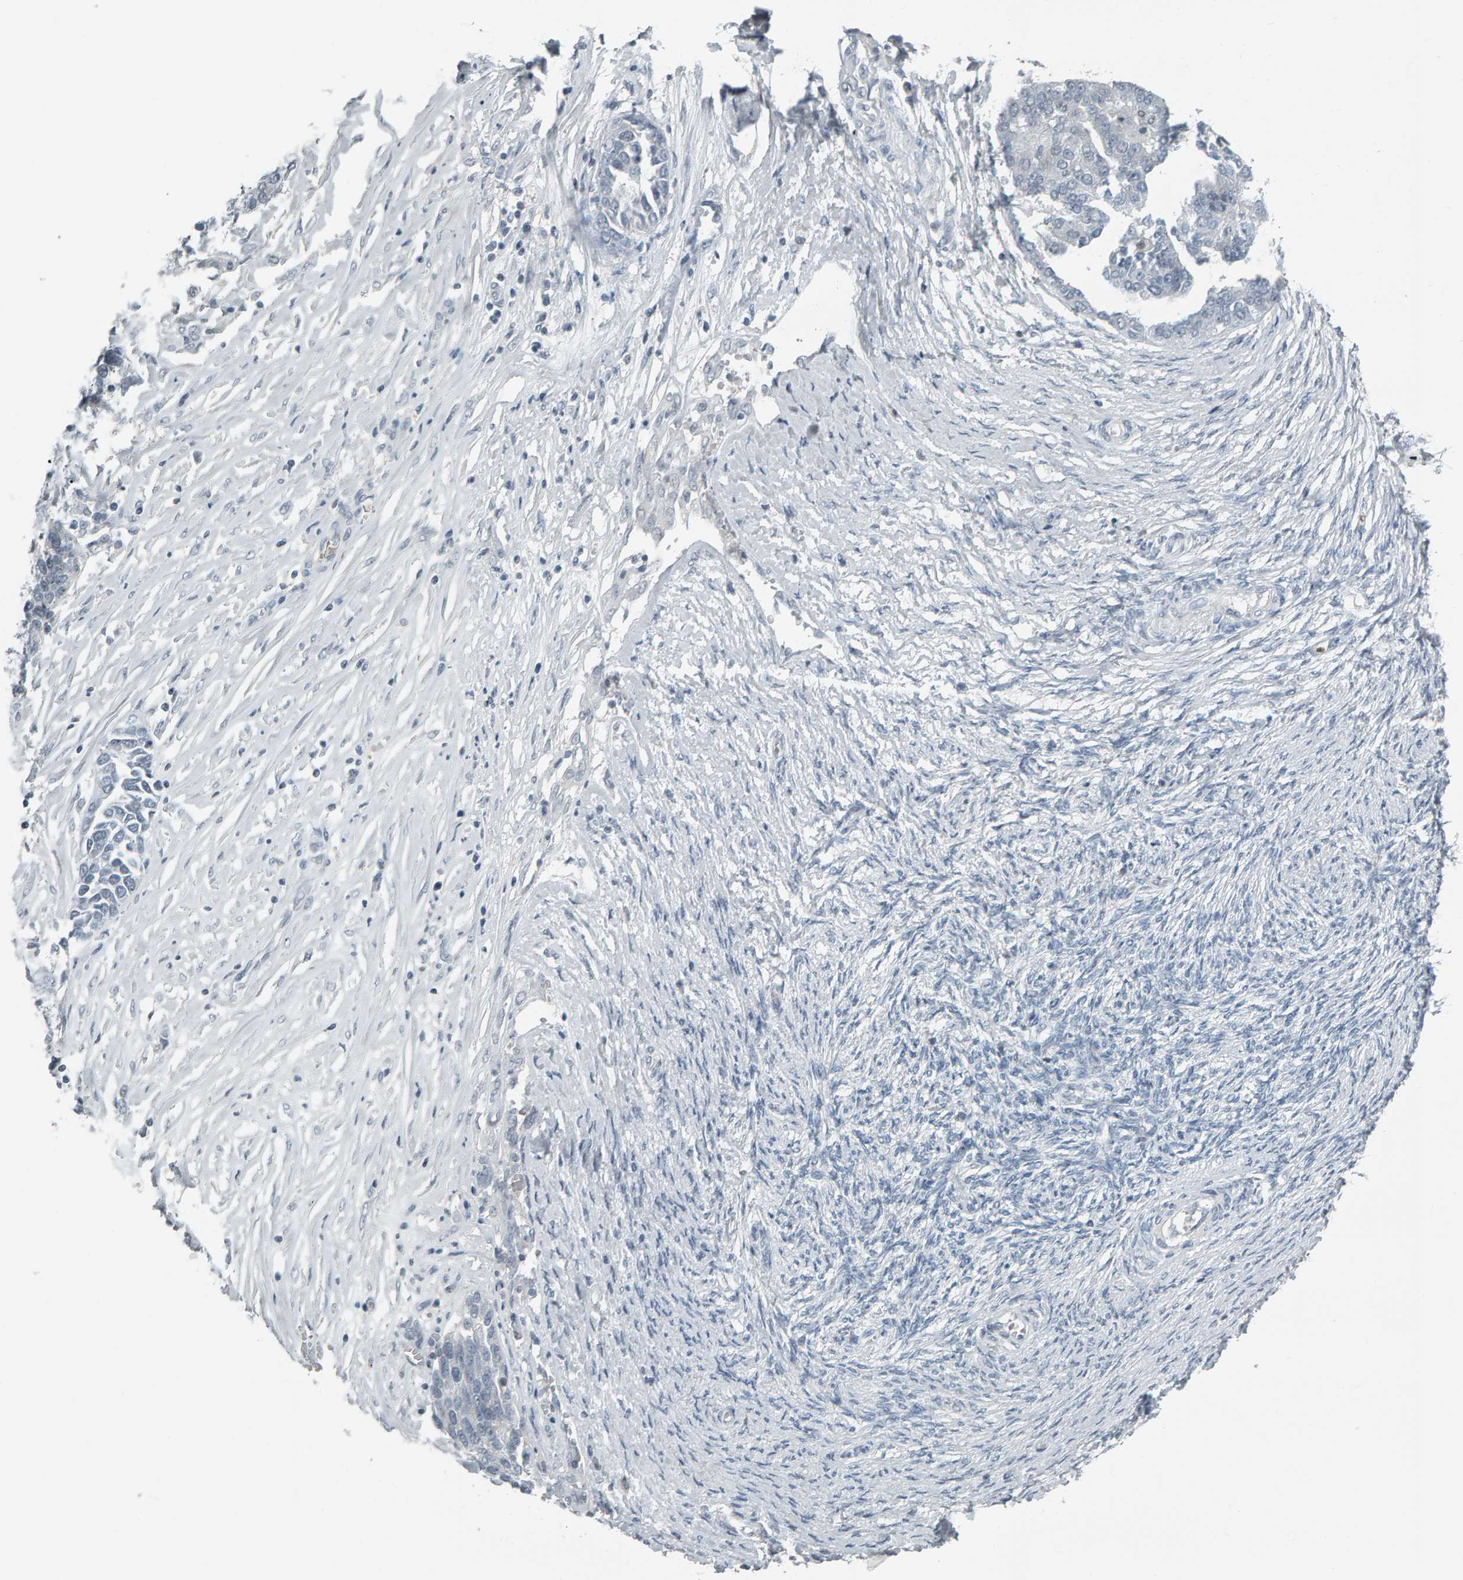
{"staining": {"intensity": "negative", "quantity": "none", "location": "none"}, "tissue": "ovarian cancer", "cell_type": "Tumor cells", "image_type": "cancer", "snomed": [{"axis": "morphology", "description": "Cystadenocarcinoma, serous, NOS"}, {"axis": "topography", "description": "Ovary"}], "caption": "This is a micrograph of immunohistochemistry staining of serous cystadenocarcinoma (ovarian), which shows no positivity in tumor cells. Brightfield microscopy of IHC stained with DAB (3,3'-diaminobenzidine) (brown) and hematoxylin (blue), captured at high magnification.", "gene": "PYY", "patient": {"sex": "female", "age": 44}}